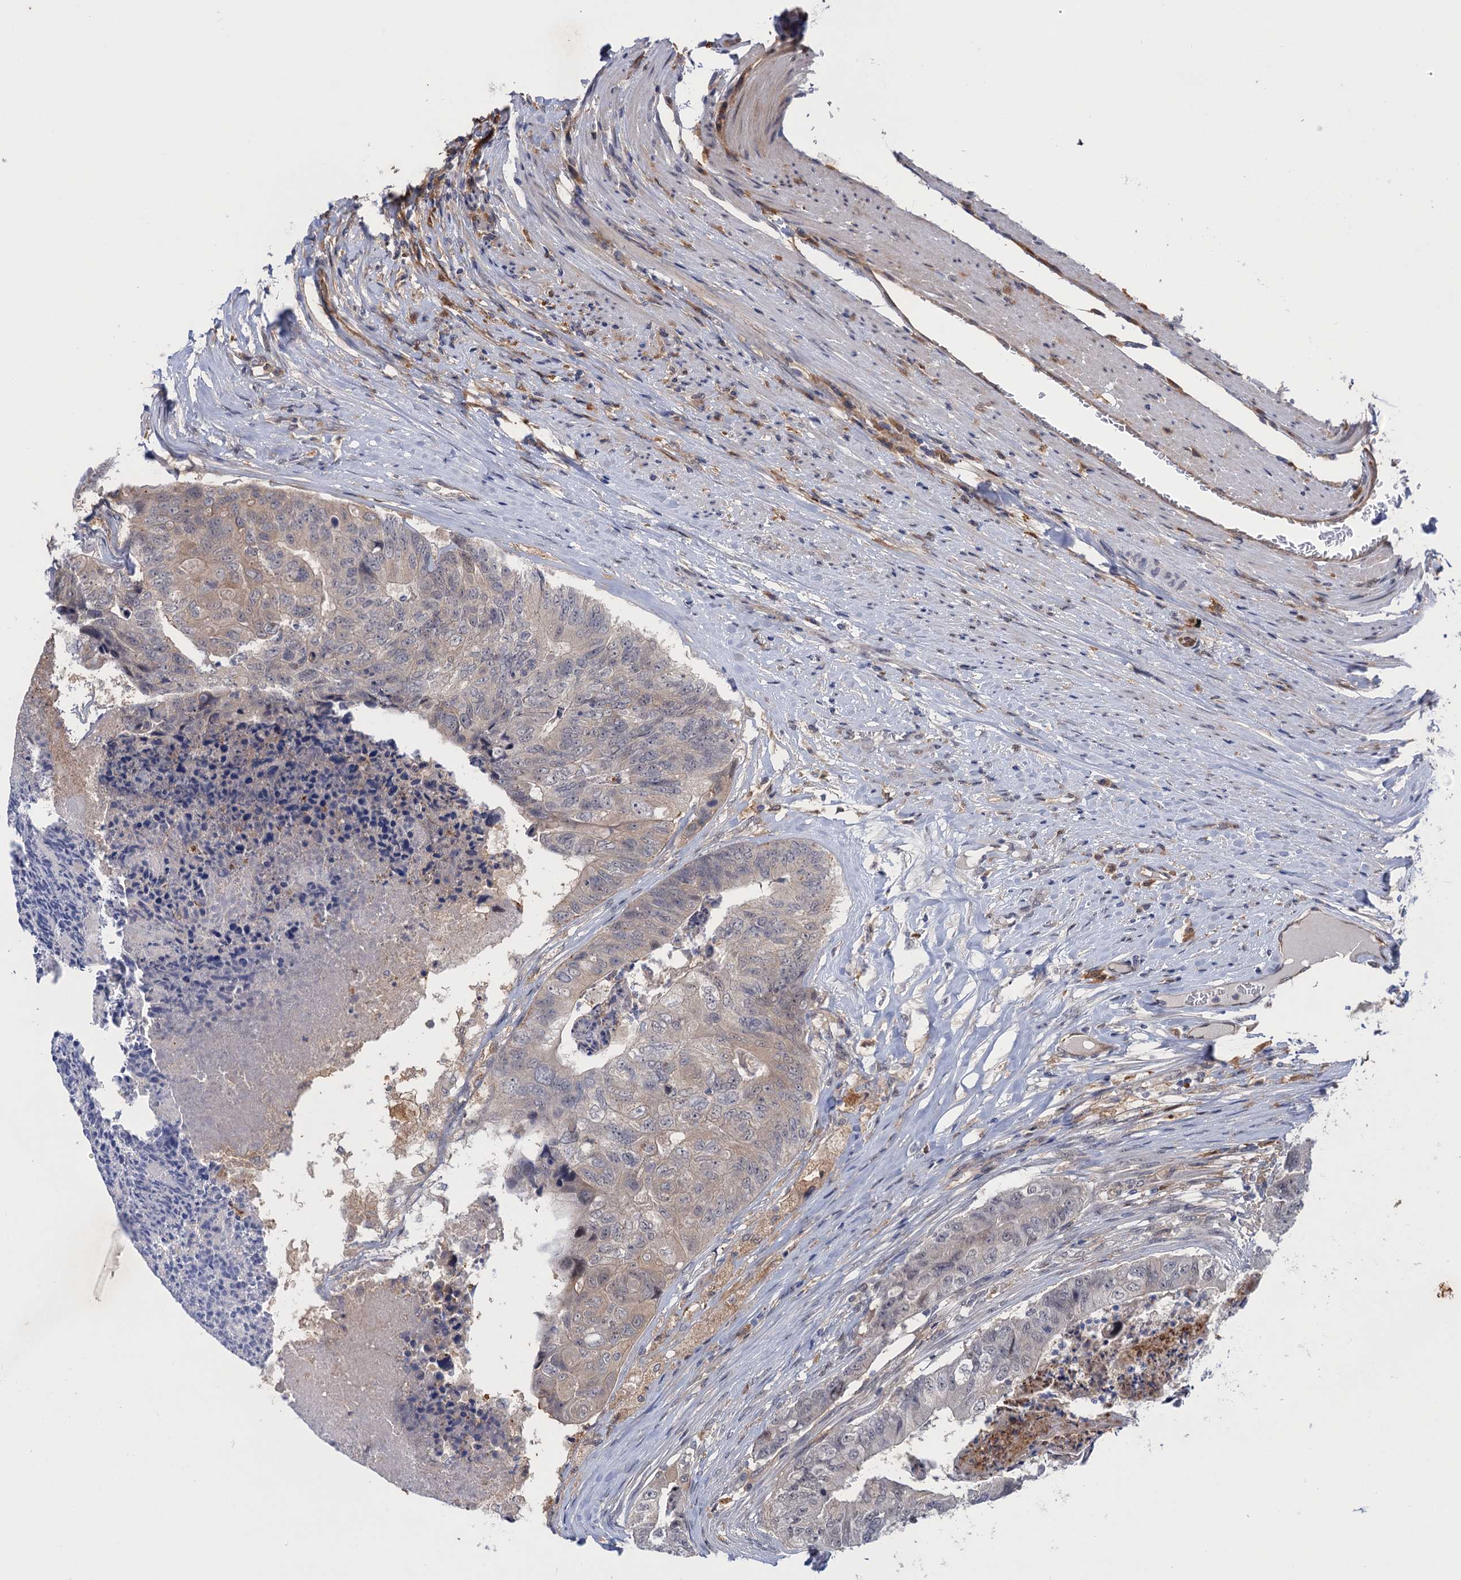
{"staining": {"intensity": "weak", "quantity": "<25%", "location": "cytoplasmic/membranous"}, "tissue": "colorectal cancer", "cell_type": "Tumor cells", "image_type": "cancer", "snomed": [{"axis": "morphology", "description": "Adenocarcinoma, NOS"}, {"axis": "topography", "description": "Colon"}], "caption": "Immunohistochemistry (IHC) image of human colorectal adenocarcinoma stained for a protein (brown), which exhibits no staining in tumor cells.", "gene": "NEK8", "patient": {"sex": "female", "age": 67}}